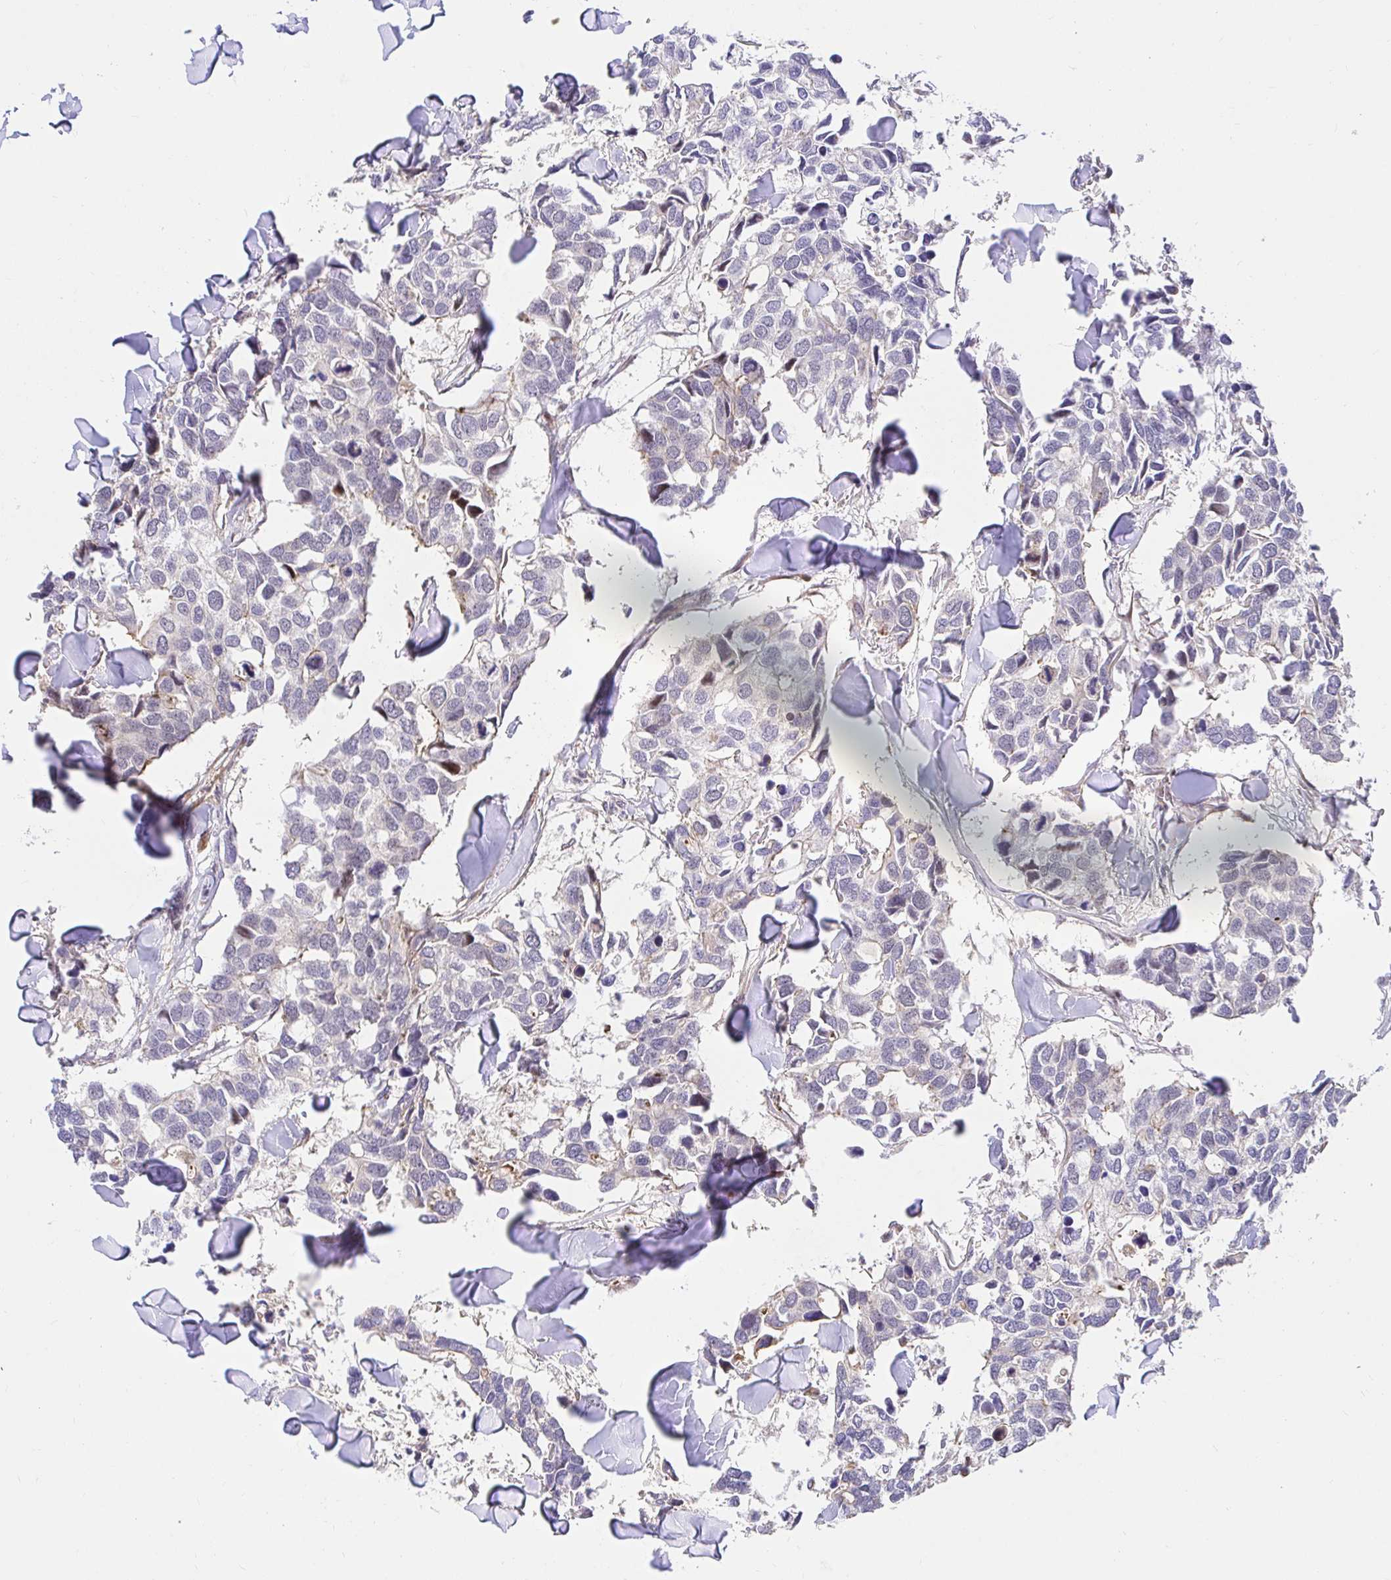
{"staining": {"intensity": "negative", "quantity": "none", "location": "none"}, "tissue": "breast cancer", "cell_type": "Tumor cells", "image_type": "cancer", "snomed": [{"axis": "morphology", "description": "Duct carcinoma"}, {"axis": "topography", "description": "Breast"}], "caption": "An immunohistochemistry (IHC) histopathology image of breast cancer (invasive ductal carcinoma) is shown. There is no staining in tumor cells of breast cancer (invasive ductal carcinoma).", "gene": "TRIM55", "patient": {"sex": "female", "age": 83}}